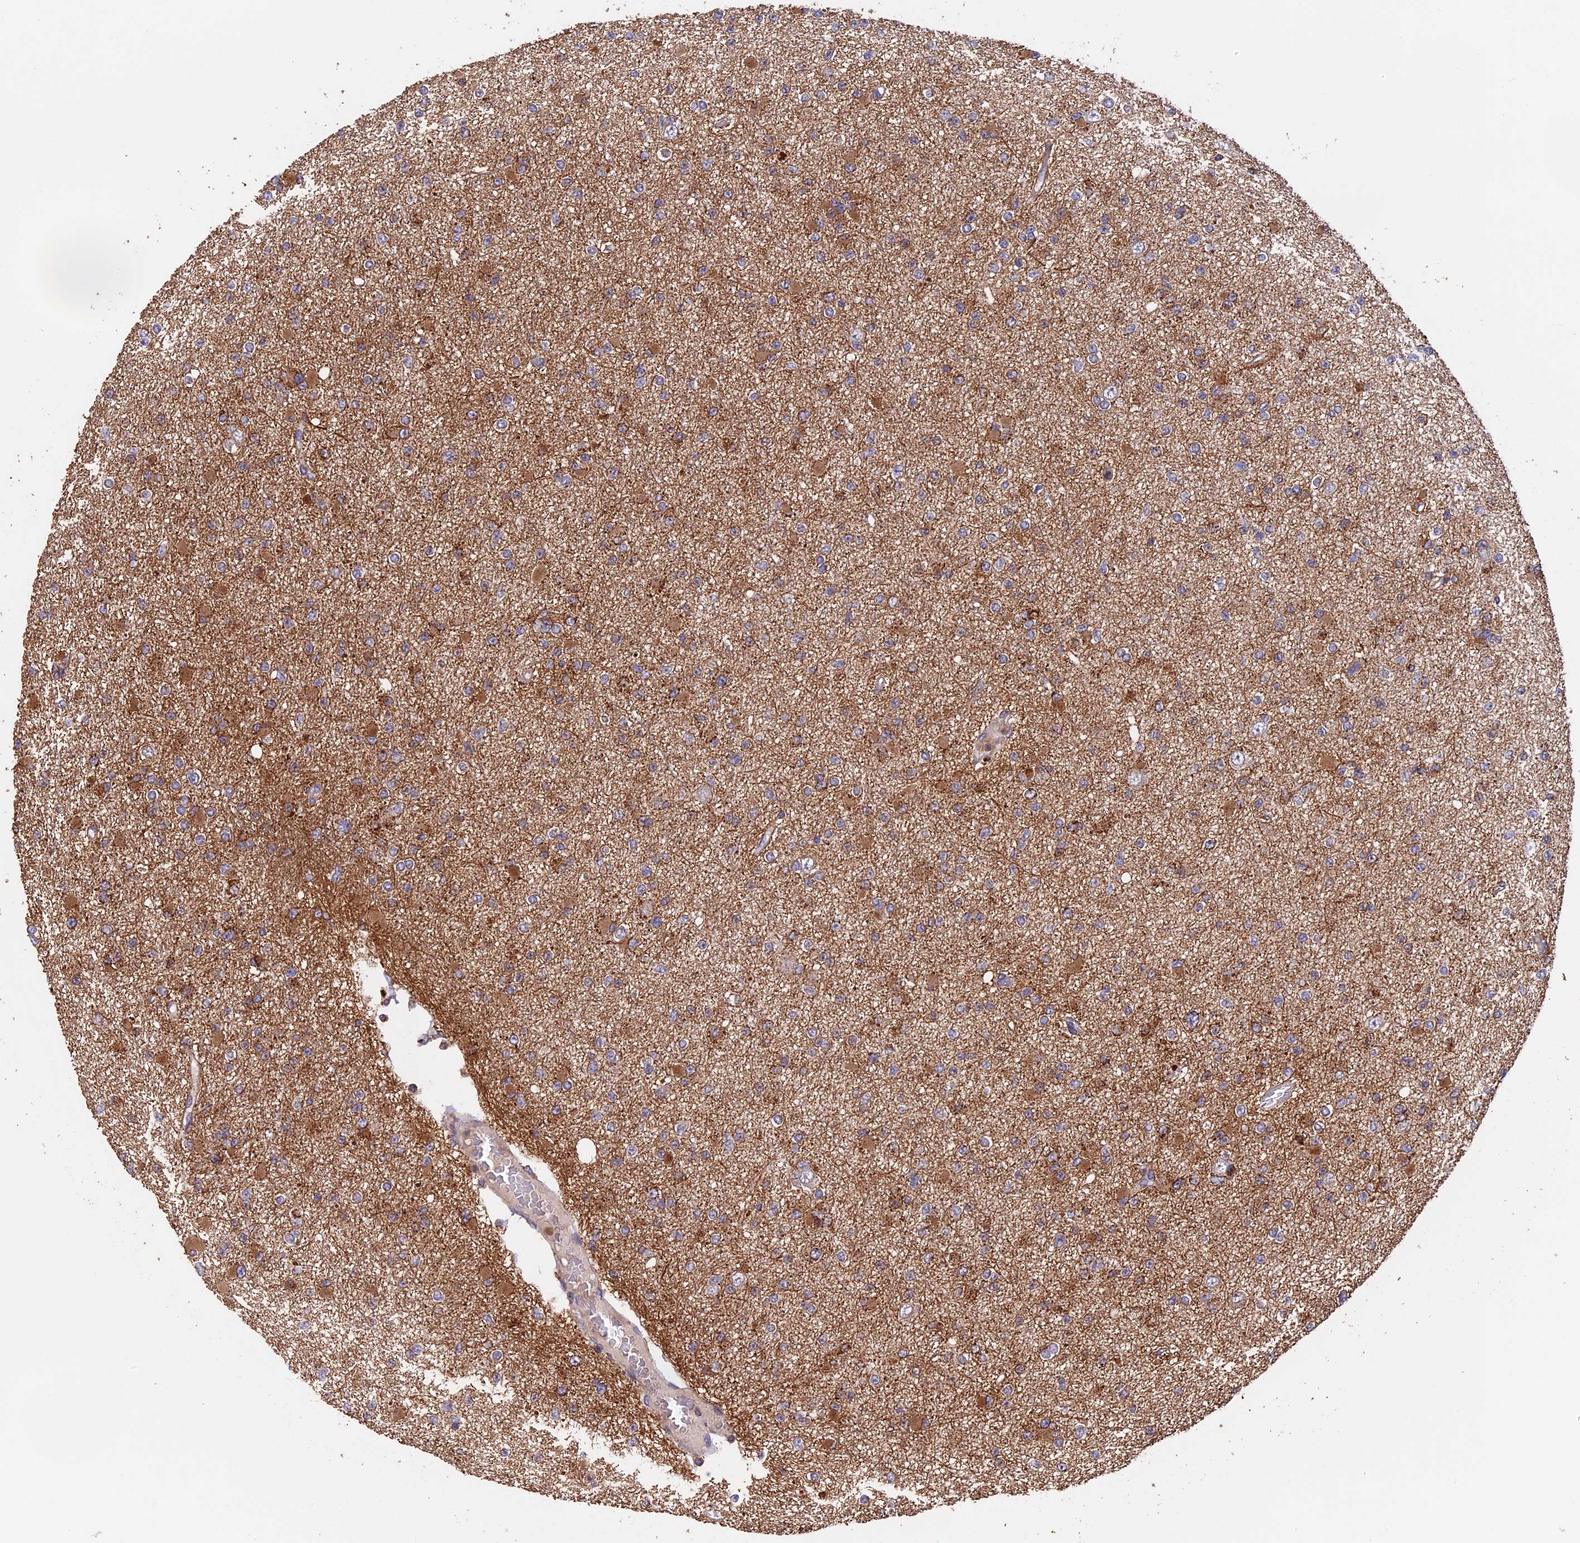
{"staining": {"intensity": "moderate", "quantity": "25%-75%", "location": "cytoplasmic/membranous"}, "tissue": "glioma", "cell_type": "Tumor cells", "image_type": "cancer", "snomed": [{"axis": "morphology", "description": "Glioma, malignant, Low grade"}, {"axis": "topography", "description": "Brain"}], "caption": "Human malignant low-grade glioma stained with a brown dye demonstrates moderate cytoplasmic/membranous positive positivity in about 25%-75% of tumor cells.", "gene": "PKD2L2", "patient": {"sex": "female", "age": 22}}